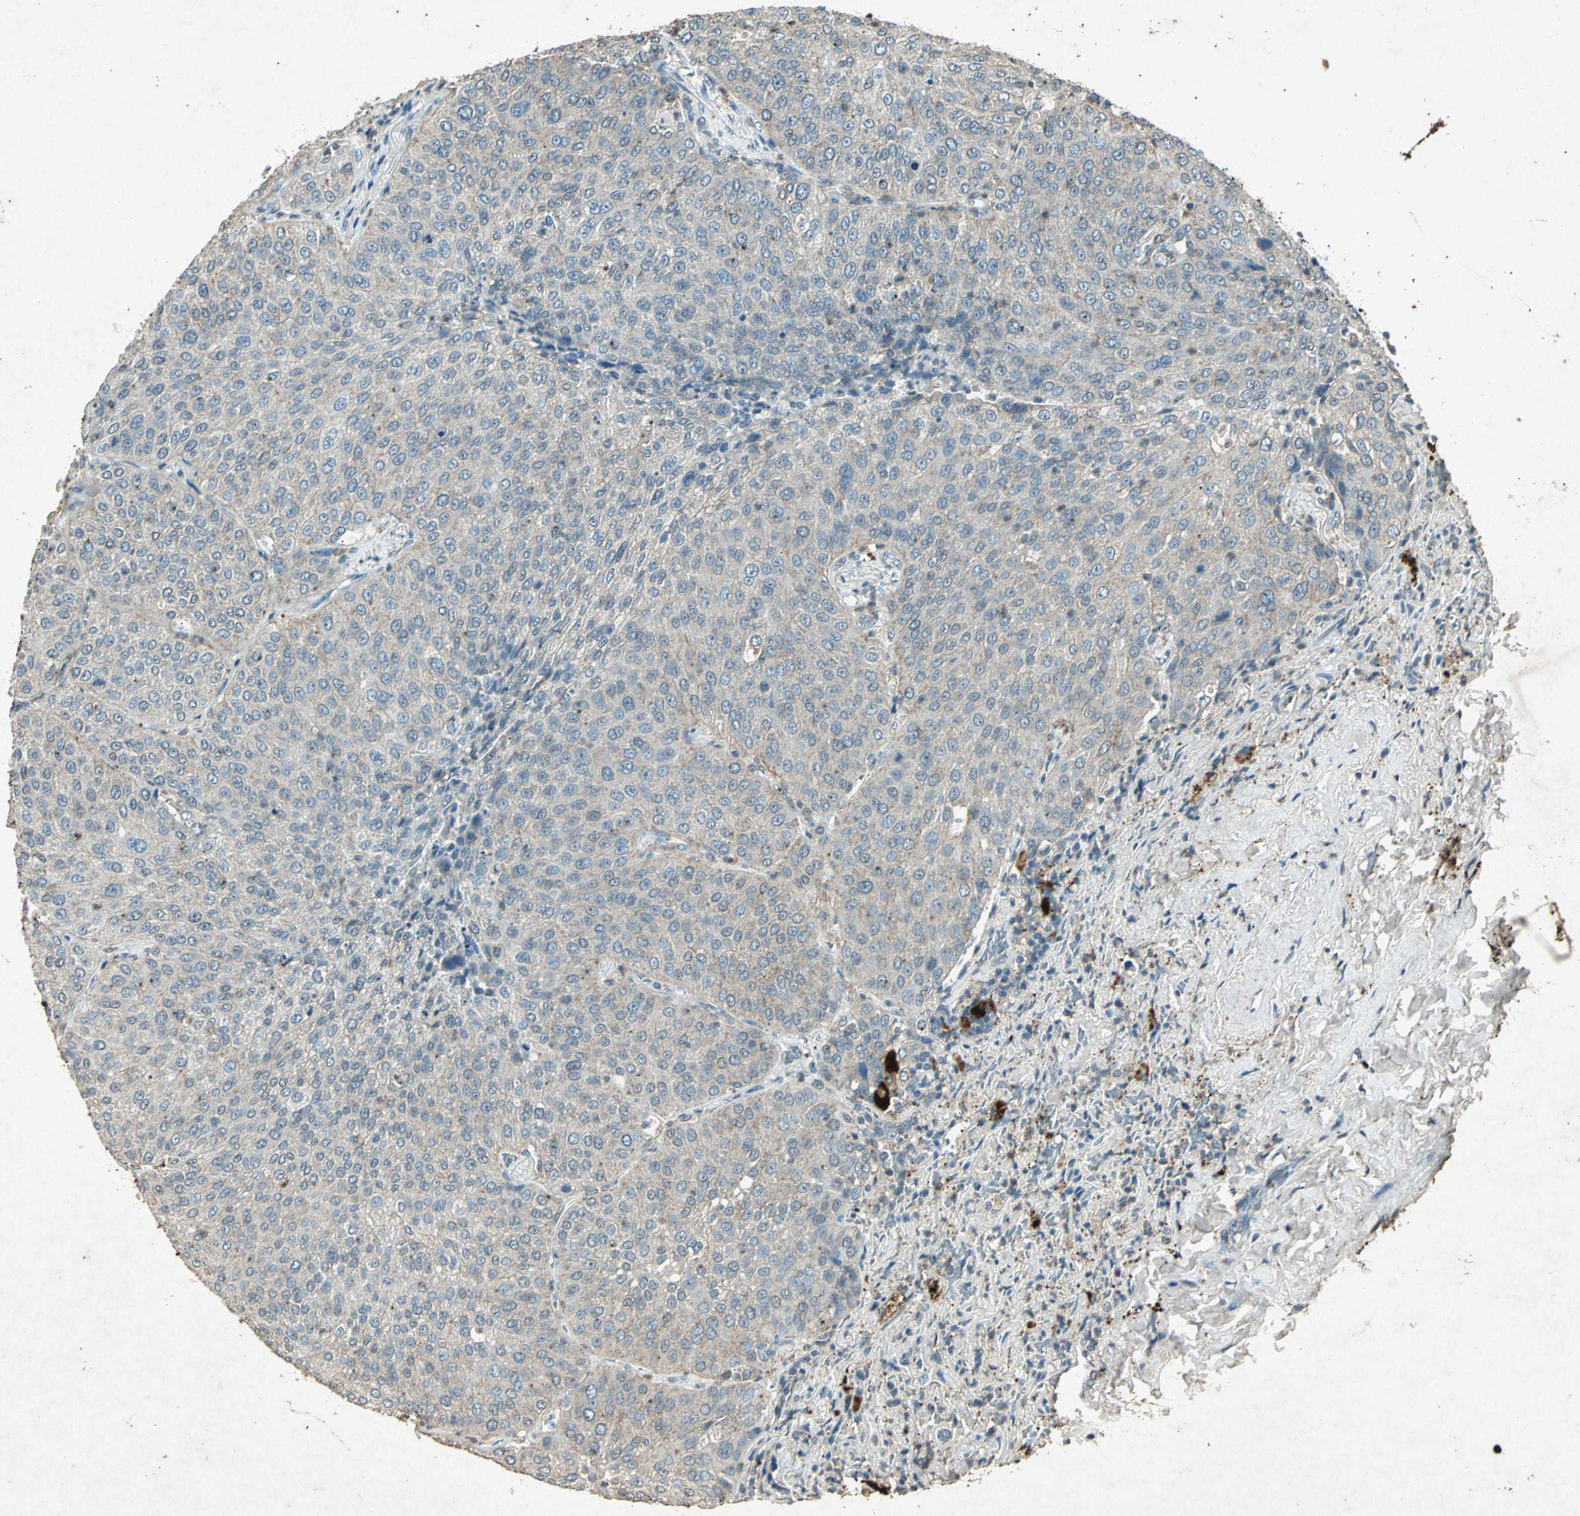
{"staining": {"intensity": "weak", "quantity": "25%-75%", "location": "cytoplasmic/membranous"}, "tissue": "lung cancer", "cell_type": "Tumor cells", "image_type": "cancer", "snomed": [{"axis": "morphology", "description": "Squamous cell carcinoma, NOS"}, {"axis": "topography", "description": "Lung"}], "caption": "Protein staining of lung squamous cell carcinoma tissue reveals weak cytoplasmic/membranous staining in approximately 25%-75% of tumor cells.", "gene": "PSEN1", "patient": {"sex": "male", "age": 54}}